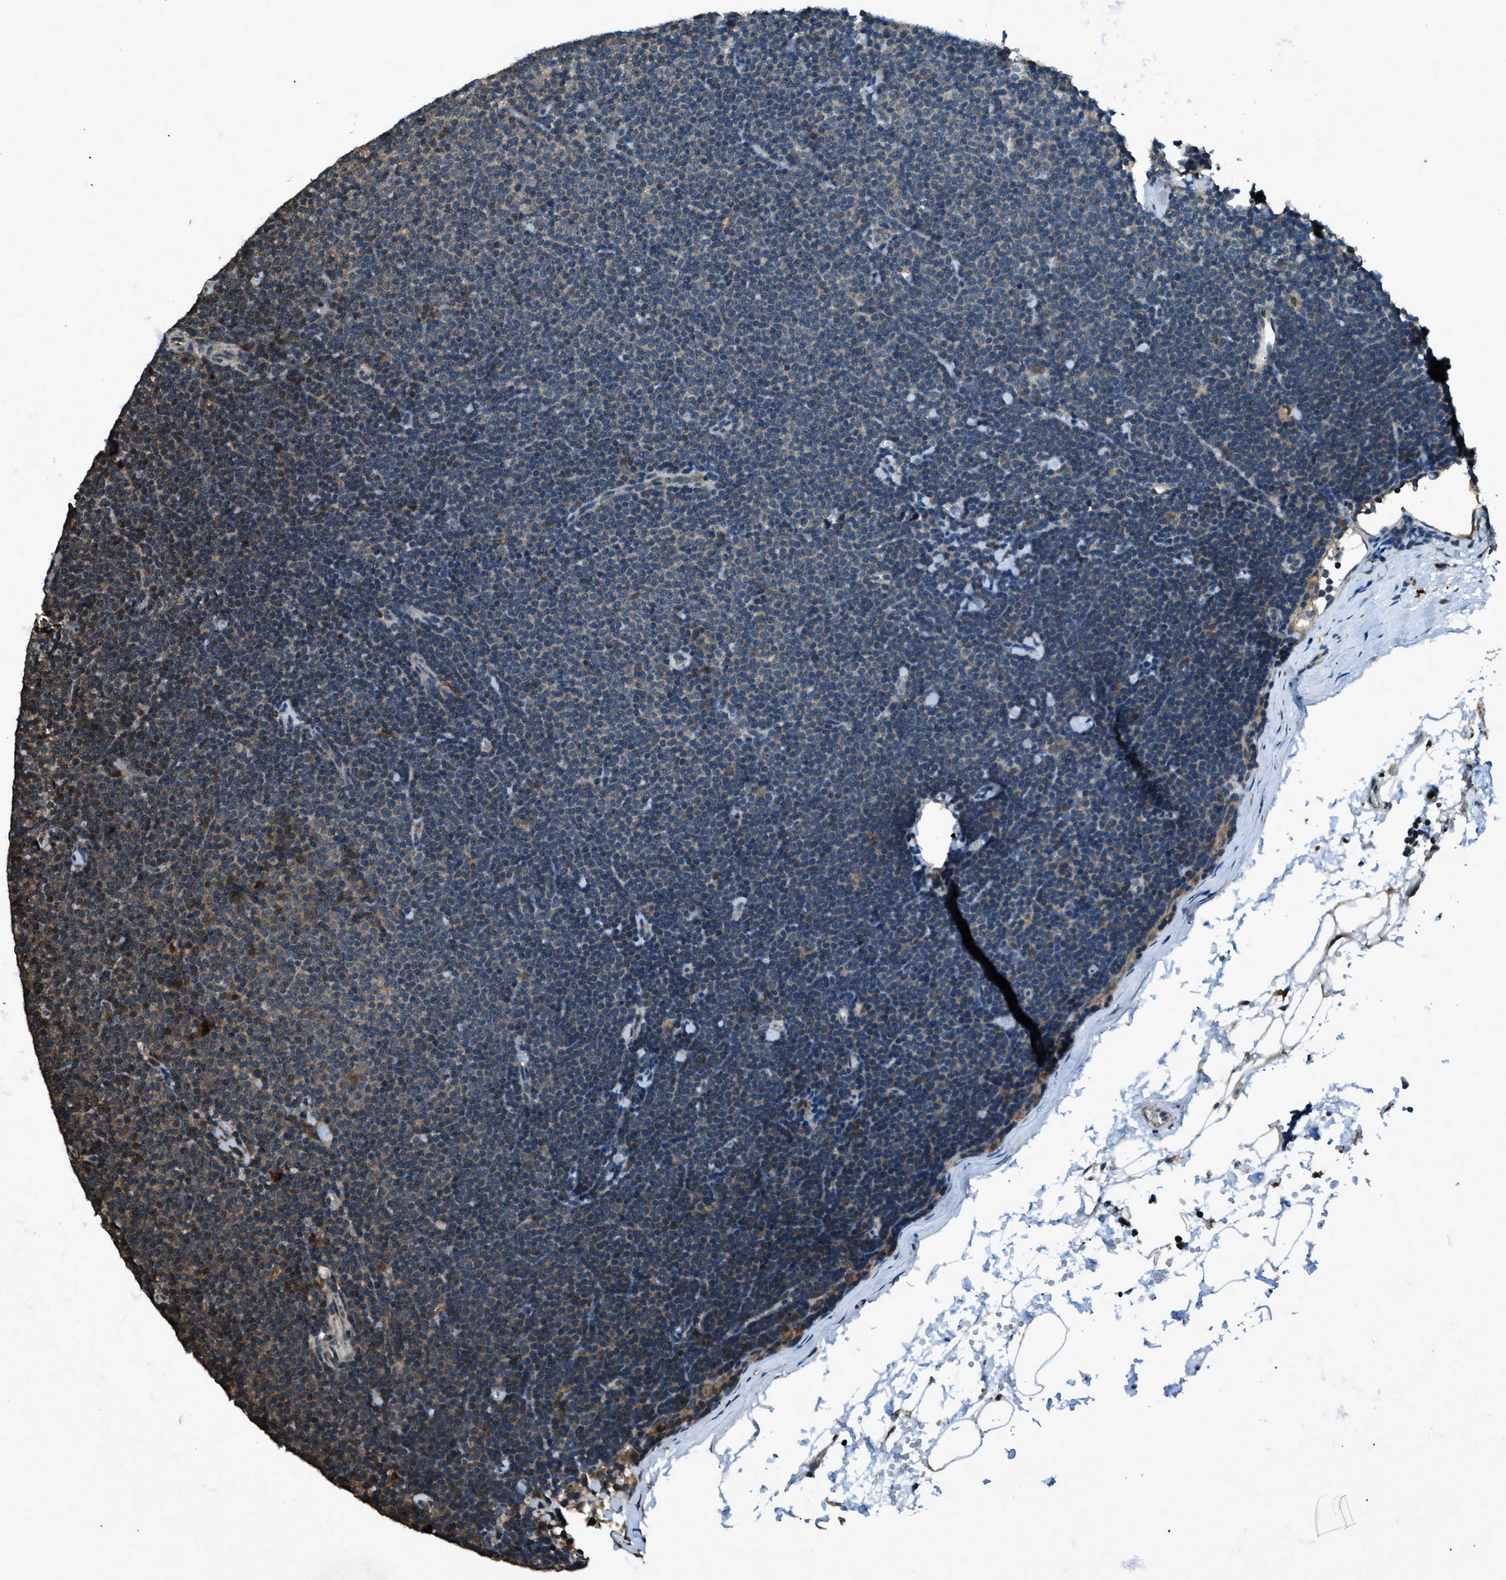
{"staining": {"intensity": "weak", "quantity": "<25%", "location": "cytoplasmic/membranous,nuclear"}, "tissue": "lymphoma", "cell_type": "Tumor cells", "image_type": "cancer", "snomed": [{"axis": "morphology", "description": "Malignant lymphoma, non-Hodgkin's type, Low grade"}, {"axis": "topography", "description": "Lymph node"}], "caption": "An immunohistochemistry micrograph of lymphoma is shown. There is no staining in tumor cells of lymphoma. The staining is performed using DAB (3,3'-diaminobenzidine) brown chromogen with nuclei counter-stained in using hematoxylin.", "gene": "TRIM4", "patient": {"sex": "female", "age": 53}}